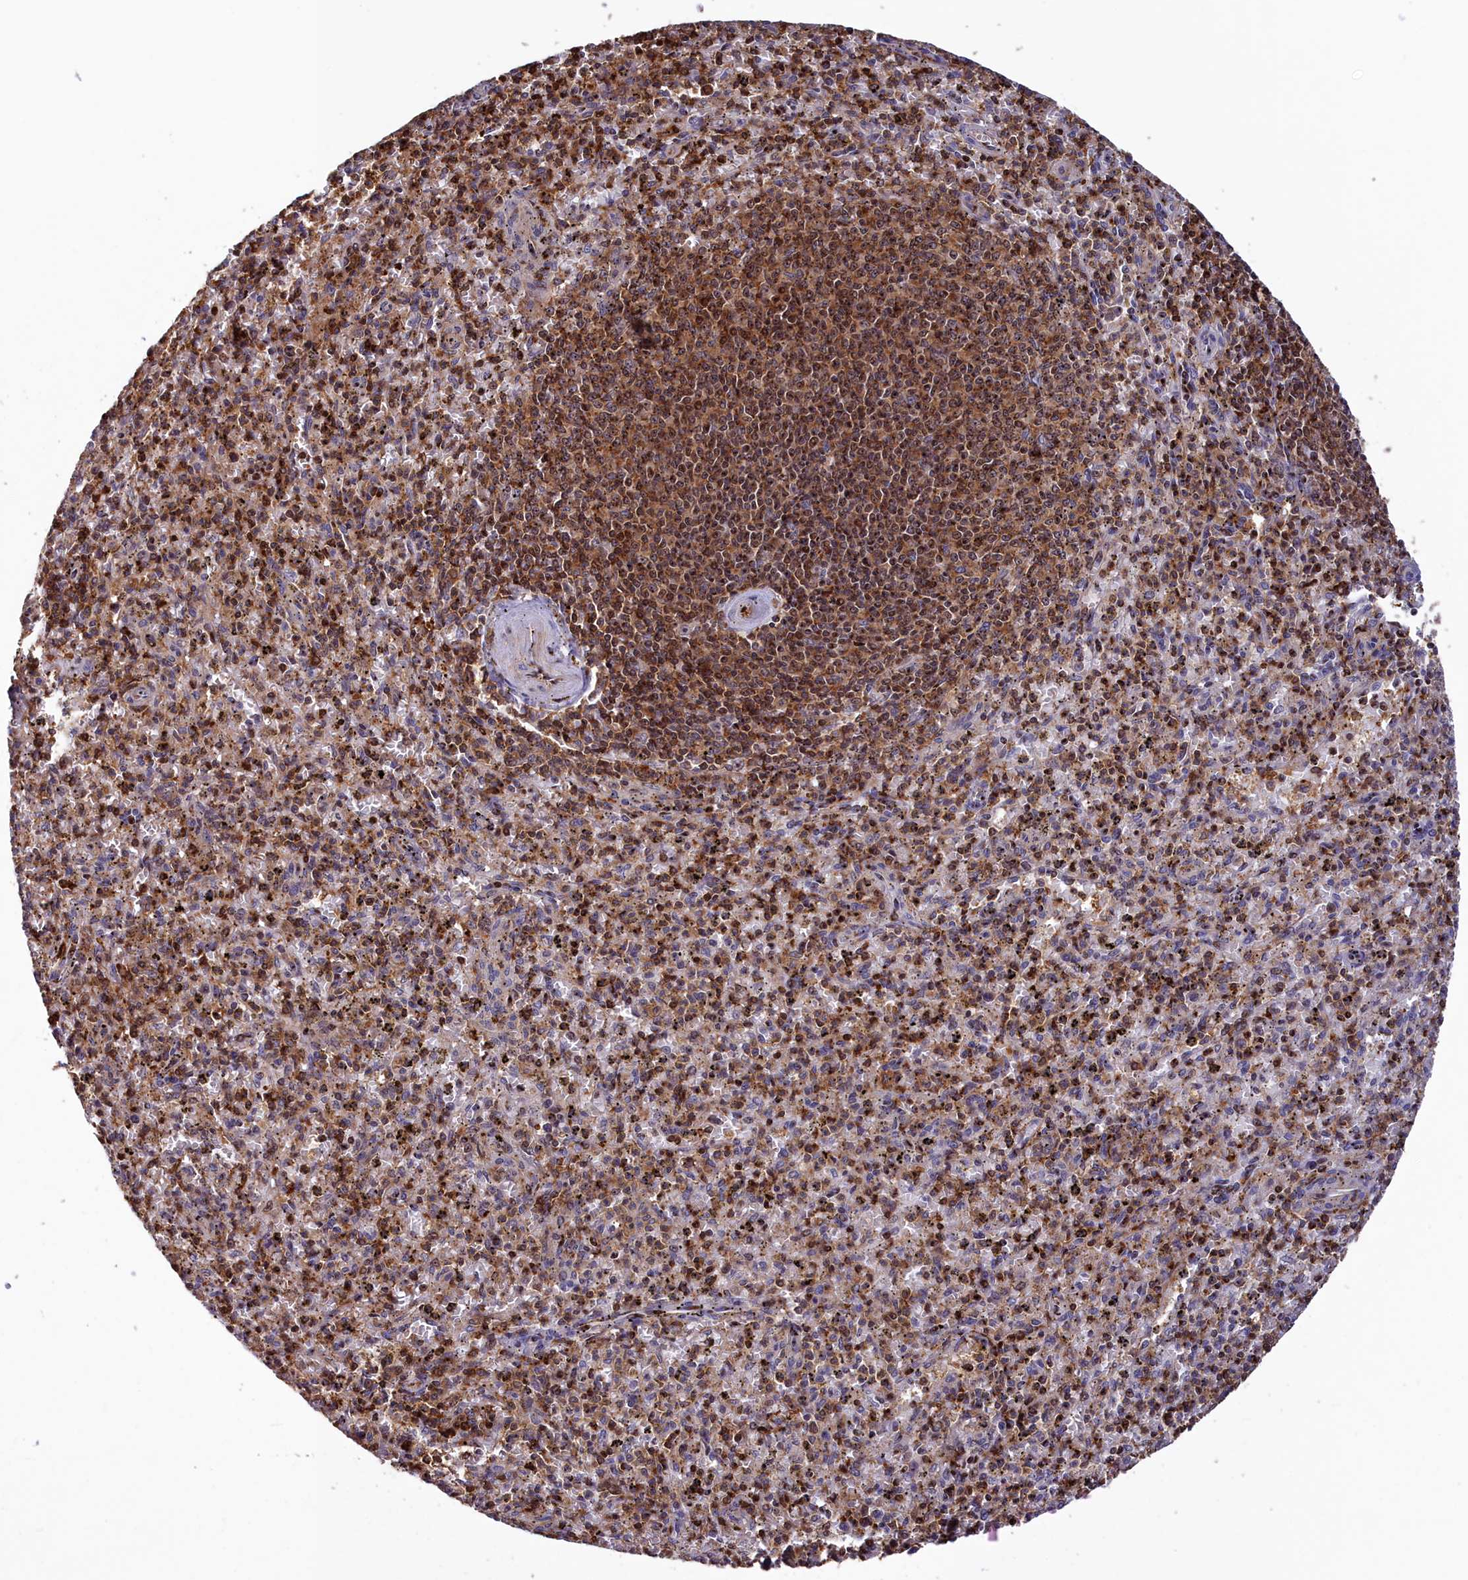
{"staining": {"intensity": "moderate", "quantity": ">75%", "location": "cytoplasmic/membranous"}, "tissue": "spleen", "cell_type": "Cells in red pulp", "image_type": "normal", "snomed": [{"axis": "morphology", "description": "Normal tissue, NOS"}, {"axis": "topography", "description": "Spleen"}], "caption": "High-power microscopy captured an IHC micrograph of unremarkable spleen, revealing moderate cytoplasmic/membranous expression in about >75% of cells in red pulp. The protein is stained brown, and the nuclei are stained in blue (DAB (3,3'-diaminobenzidine) IHC with brightfield microscopy, high magnification).", "gene": "NEURL4", "patient": {"sex": "male", "age": 72}}